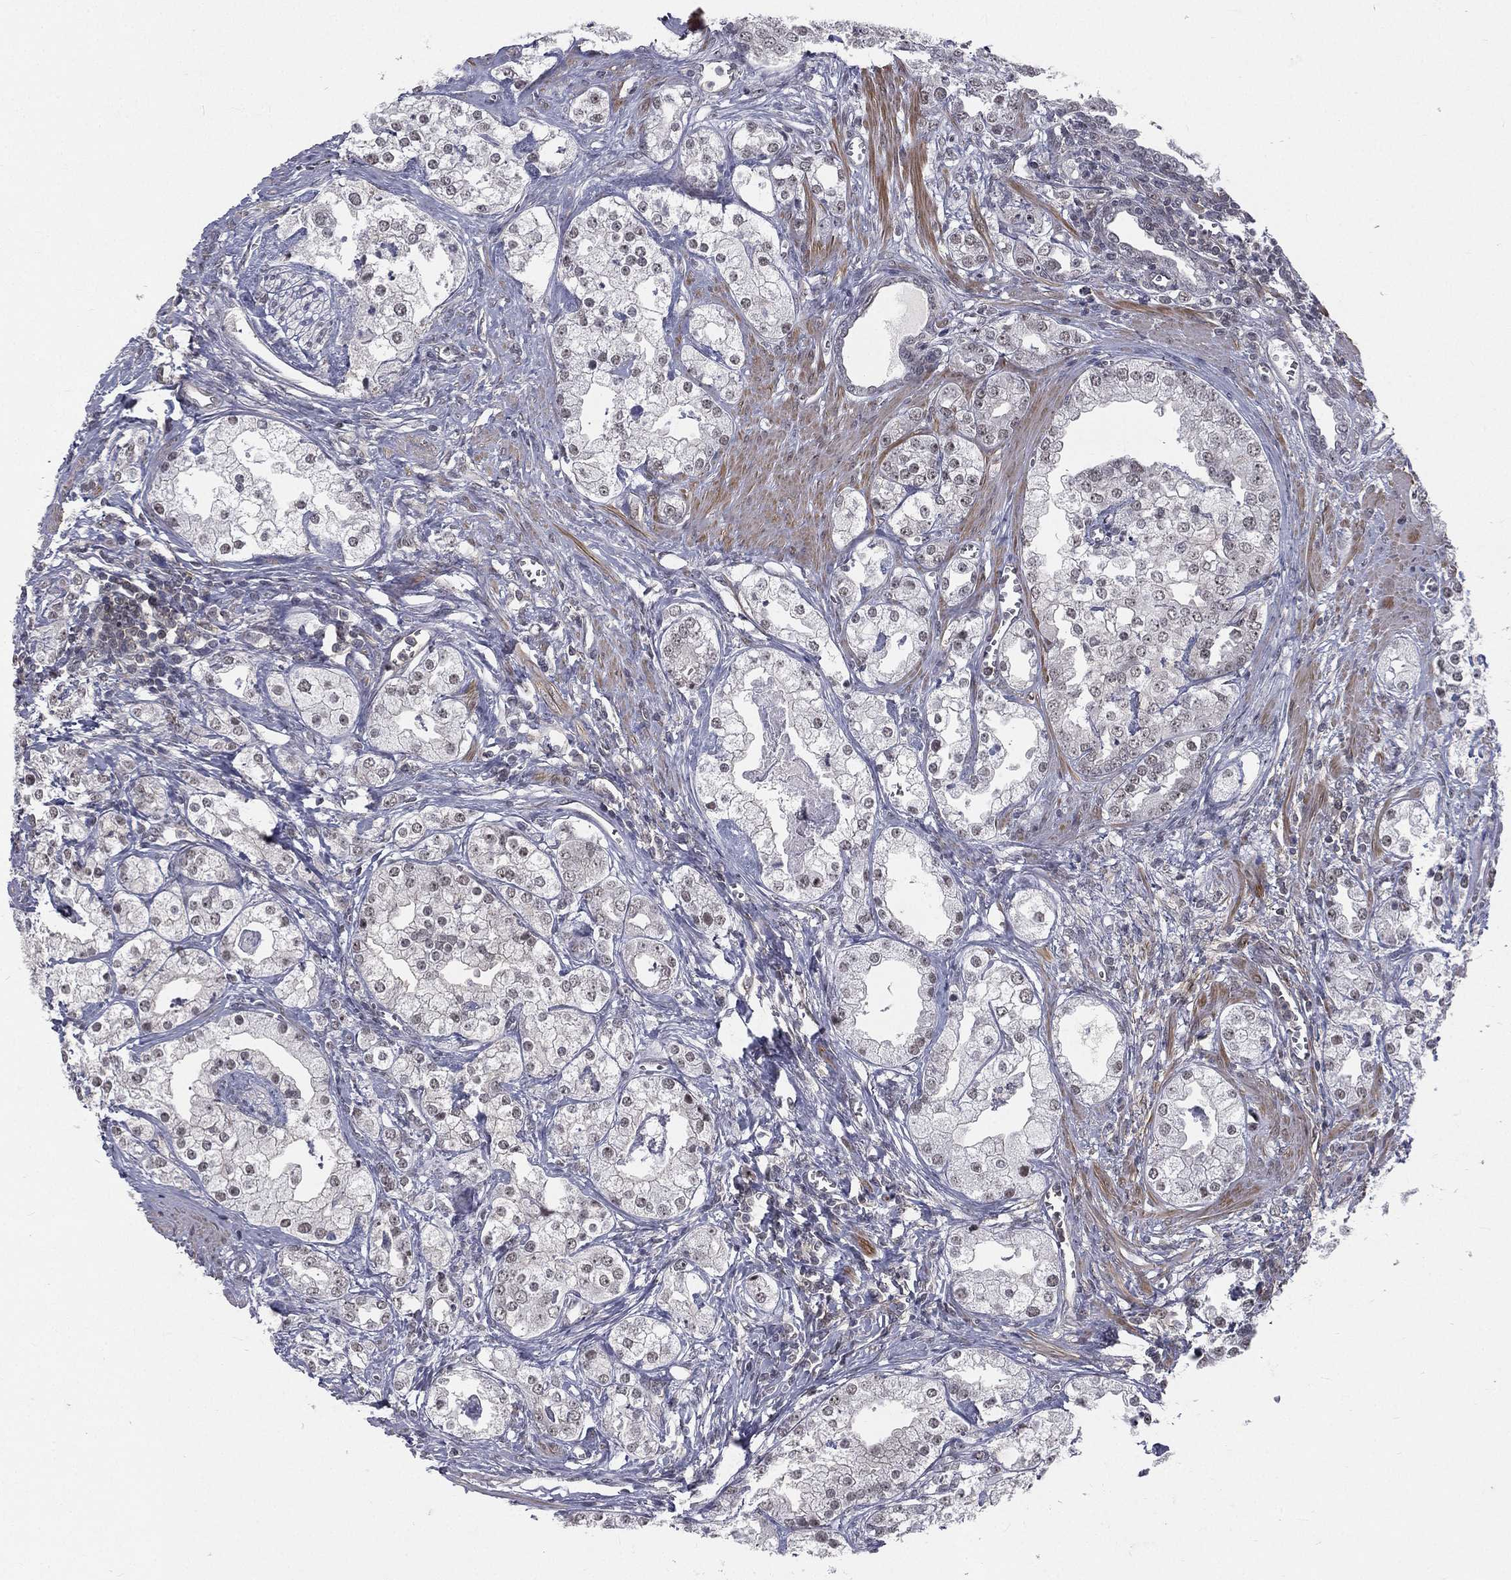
{"staining": {"intensity": "negative", "quantity": "none", "location": "none"}, "tissue": "prostate cancer", "cell_type": "Tumor cells", "image_type": "cancer", "snomed": [{"axis": "morphology", "description": "Adenocarcinoma, NOS"}, {"axis": "topography", "description": "Prostate and seminal vesicle, NOS"}, {"axis": "topography", "description": "Prostate"}], "caption": "DAB immunohistochemical staining of human prostate cancer (adenocarcinoma) reveals no significant expression in tumor cells.", "gene": "MORC2", "patient": {"sex": "male", "age": 62}}